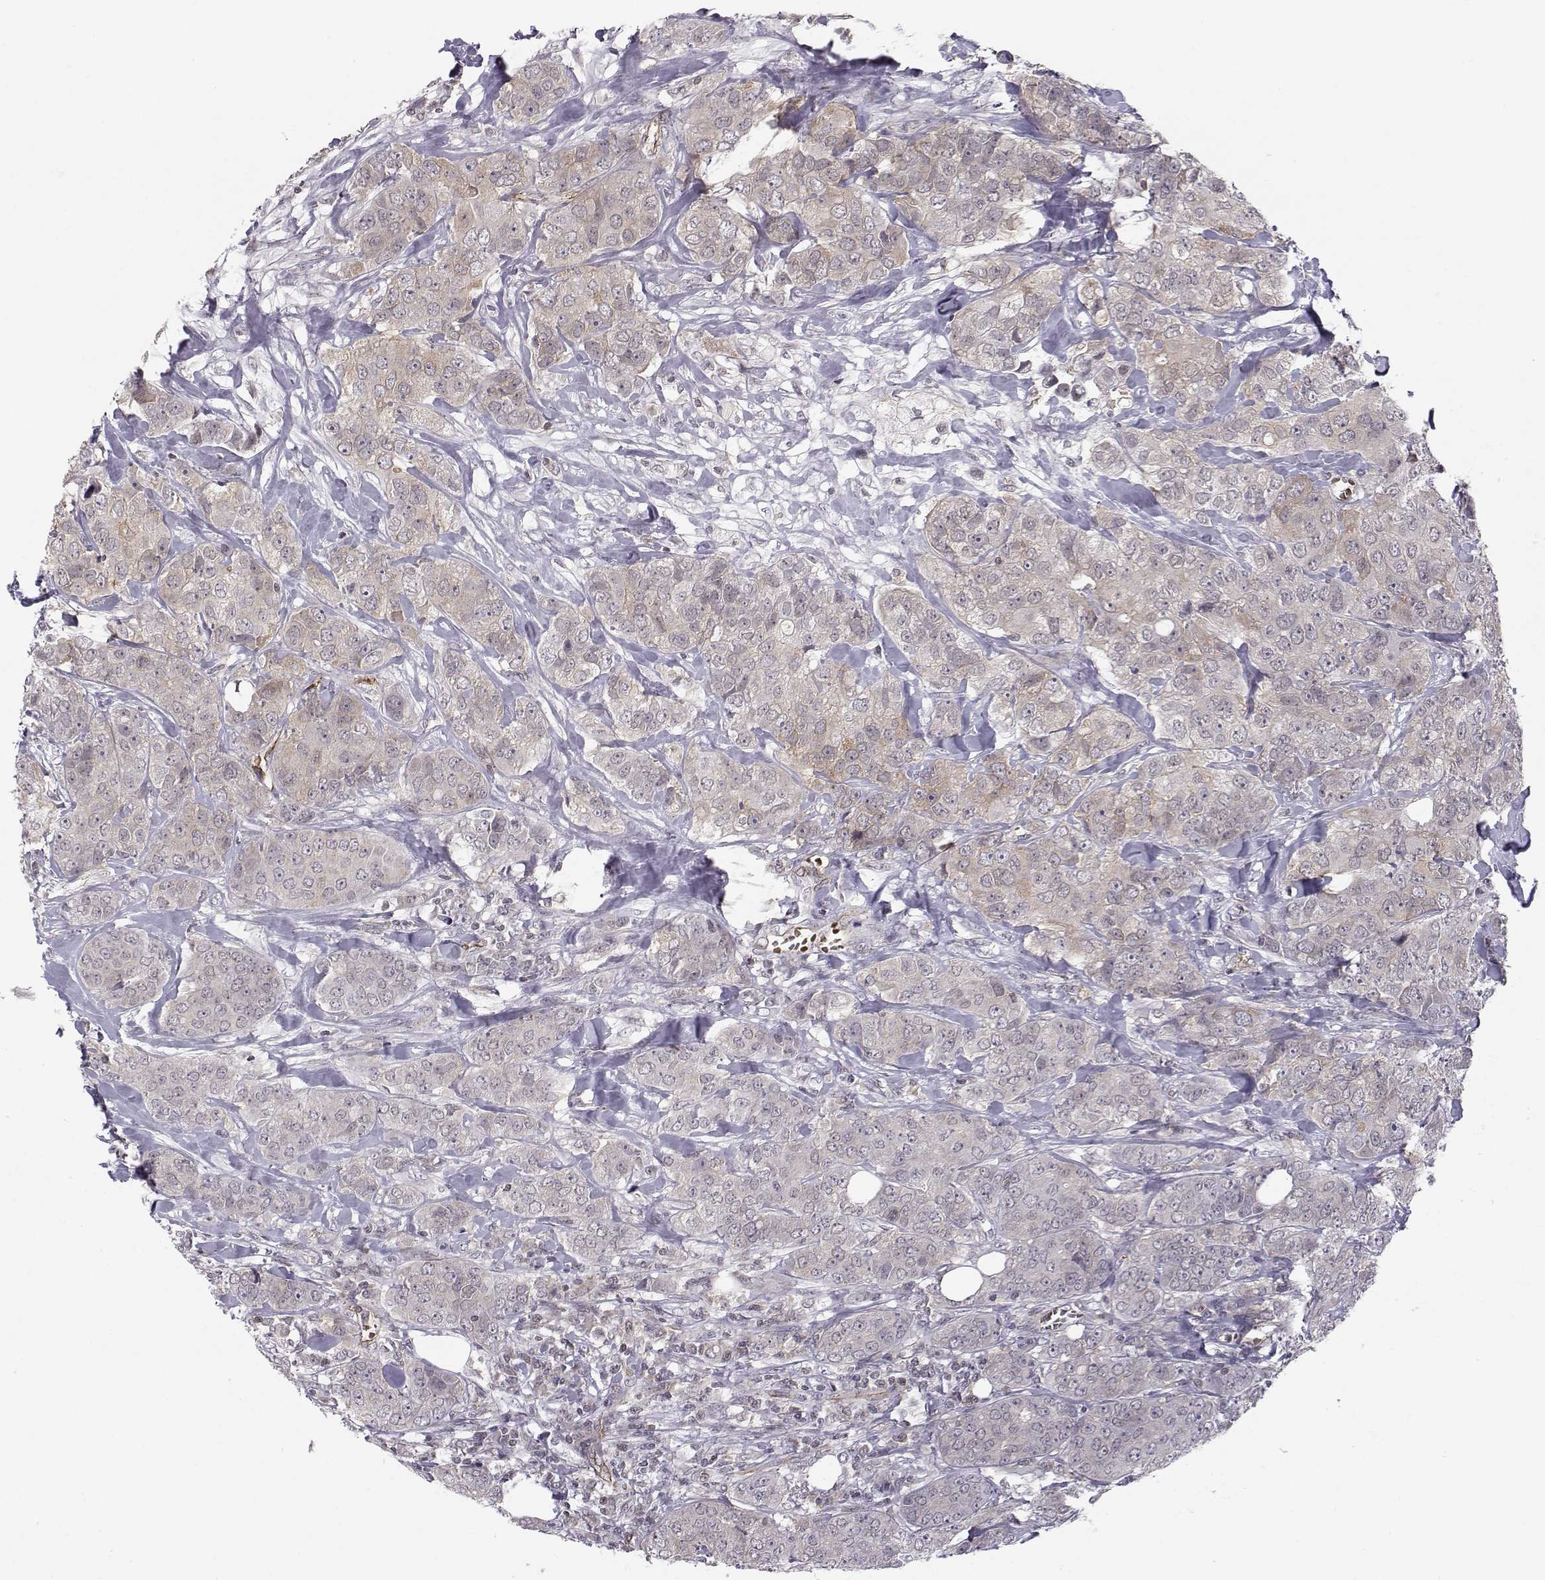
{"staining": {"intensity": "moderate", "quantity": "25%-75%", "location": "cytoplasmic/membranous"}, "tissue": "breast cancer", "cell_type": "Tumor cells", "image_type": "cancer", "snomed": [{"axis": "morphology", "description": "Duct carcinoma"}, {"axis": "topography", "description": "Breast"}], "caption": "Protein expression analysis of human breast cancer reveals moderate cytoplasmic/membranous staining in about 25%-75% of tumor cells.", "gene": "KIF13B", "patient": {"sex": "female", "age": 43}}